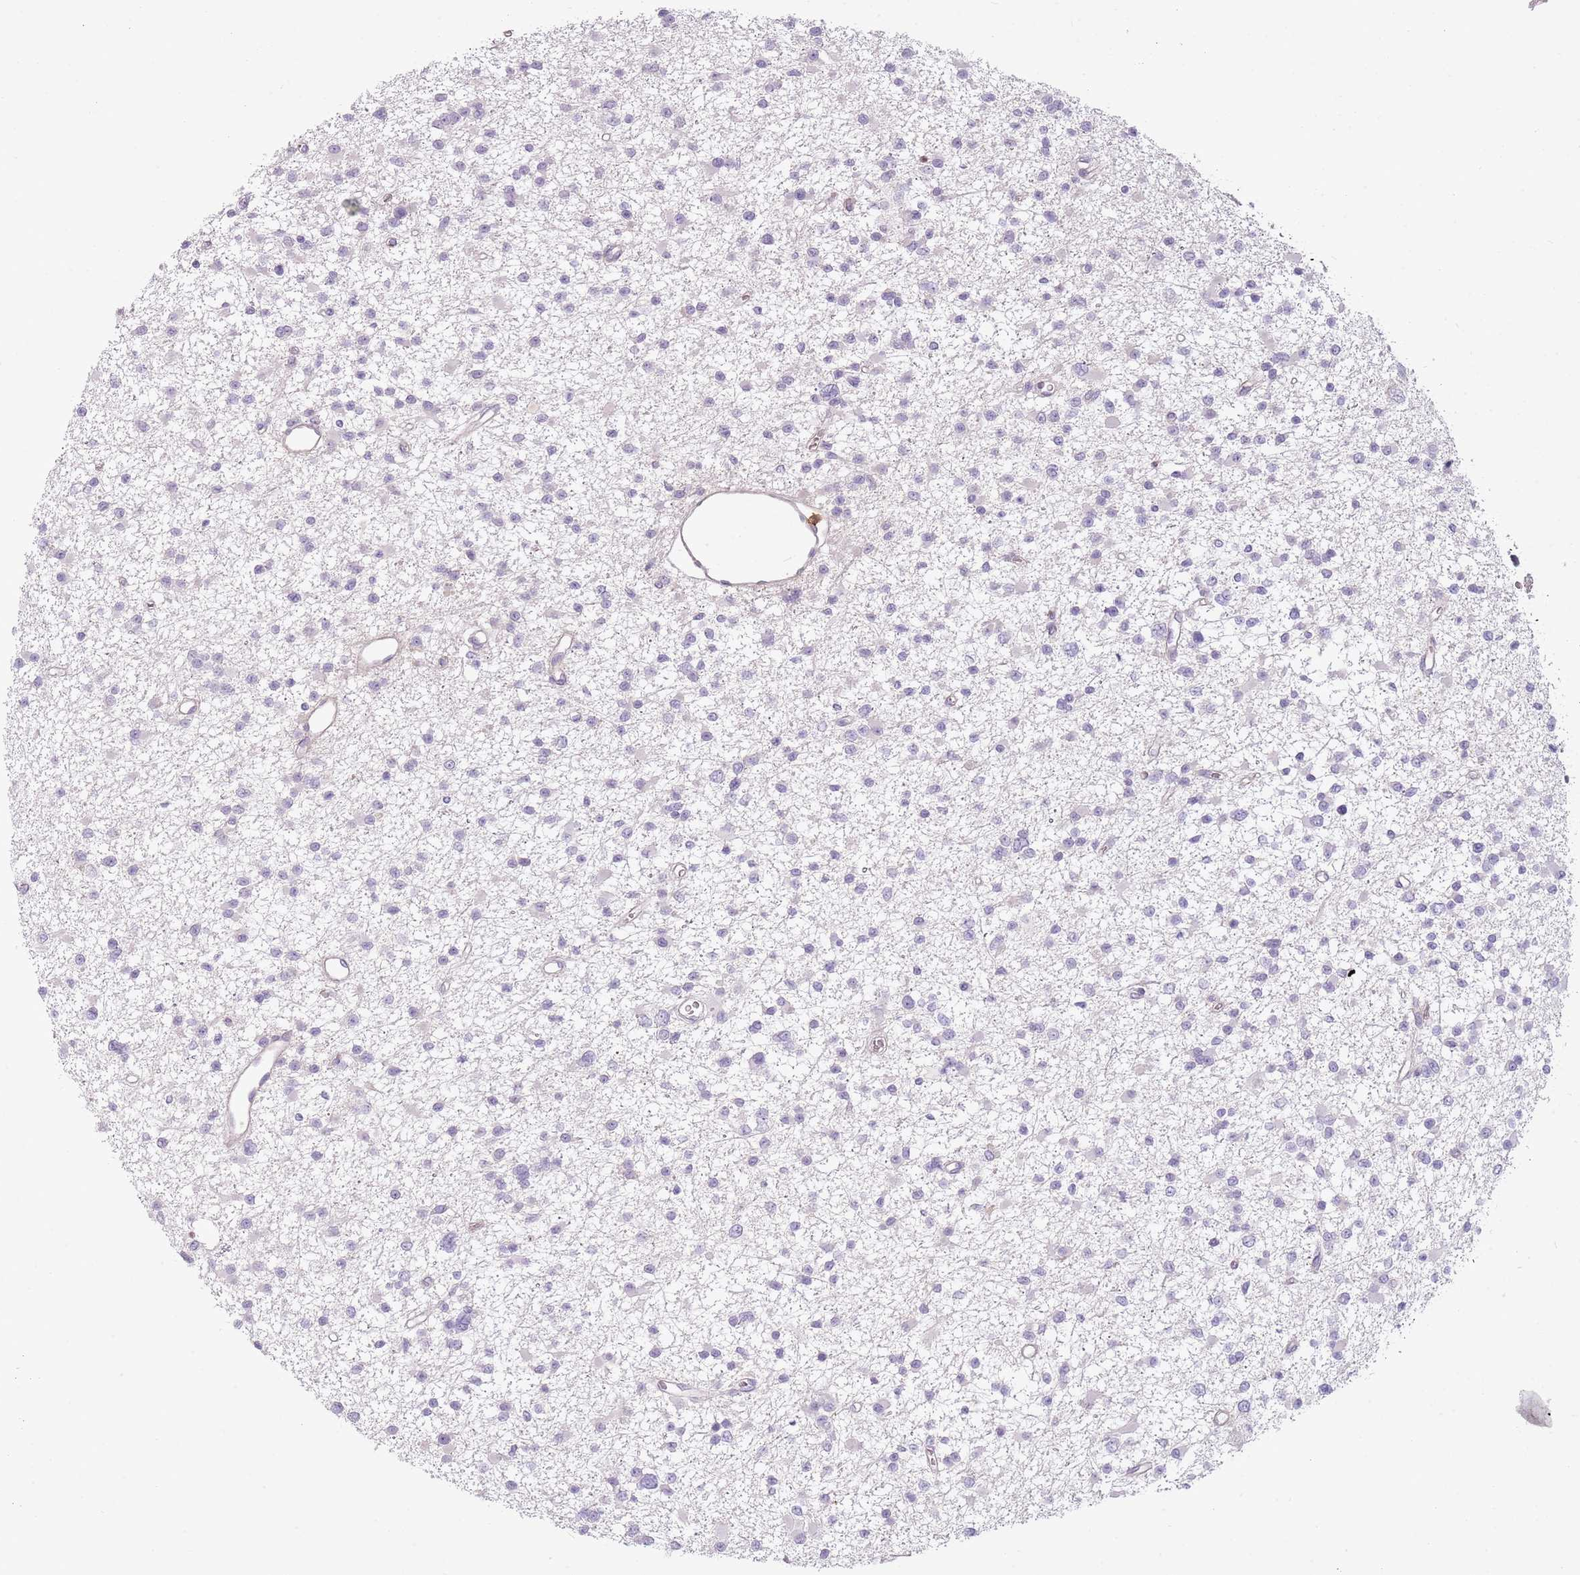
{"staining": {"intensity": "negative", "quantity": "none", "location": "none"}, "tissue": "glioma", "cell_type": "Tumor cells", "image_type": "cancer", "snomed": [{"axis": "morphology", "description": "Glioma, malignant, Low grade"}, {"axis": "topography", "description": "Brain"}], "caption": "Immunohistochemistry (IHC) micrograph of neoplastic tissue: human glioma stained with DAB (3,3'-diaminobenzidine) displays no significant protein expression in tumor cells. (Brightfield microscopy of DAB IHC at high magnification).", "gene": "ZNF583", "patient": {"sex": "female", "age": 22}}